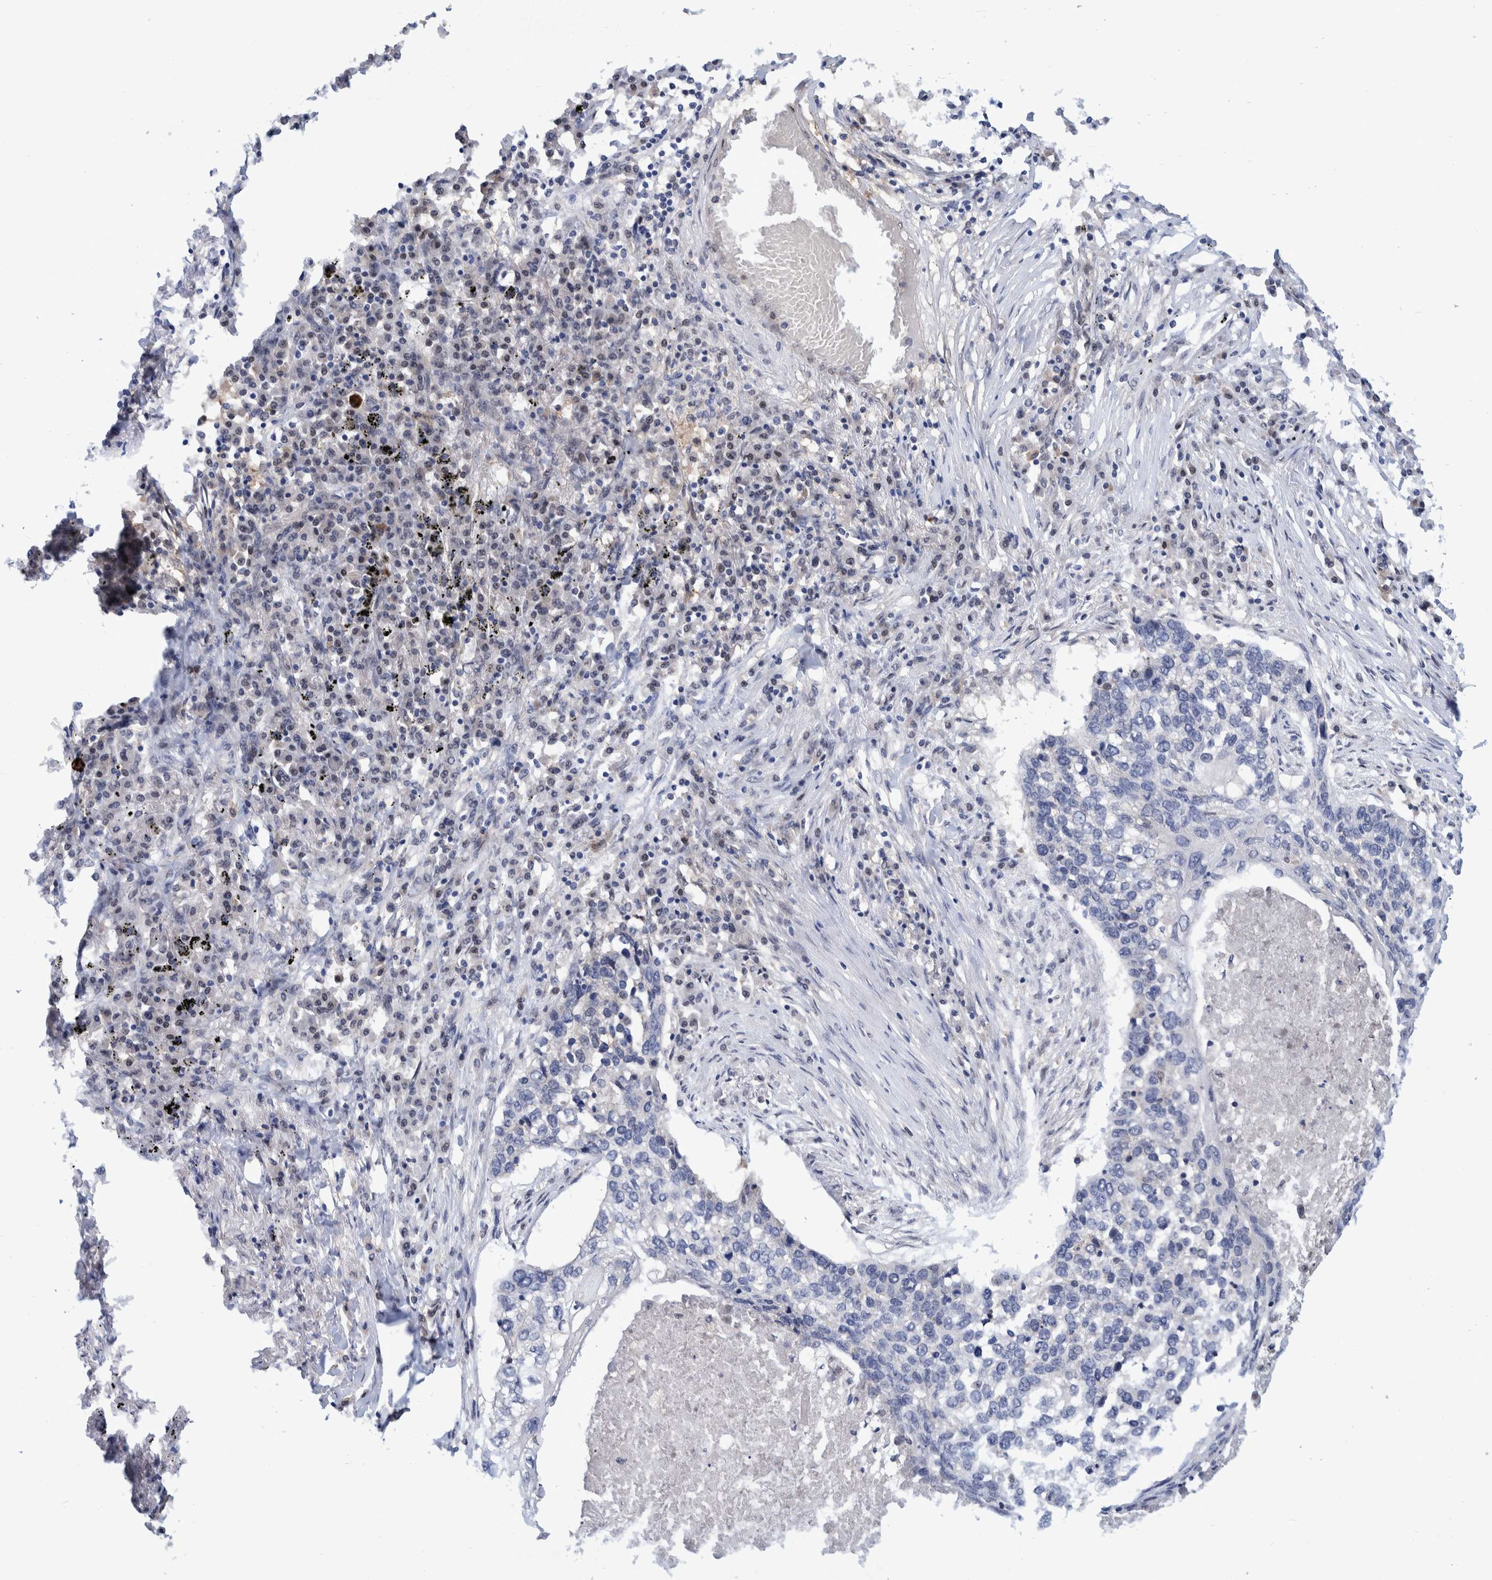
{"staining": {"intensity": "negative", "quantity": "none", "location": "none"}, "tissue": "lung cancer", "cell_type": "Tumor cells", "image_type": "cancer", "snomed": [{"axis": "morphology", "description": "Squamous cell carcinoma, NOS"}, {"axis": "topography", "description": "Lung"}], "caption": "Histopathology image shows no significant protein positivity in tumor cells of squamous cell carcinoma (lung).", "gene": "PFAS", "patient": {"sex": "female", "age": 63}}